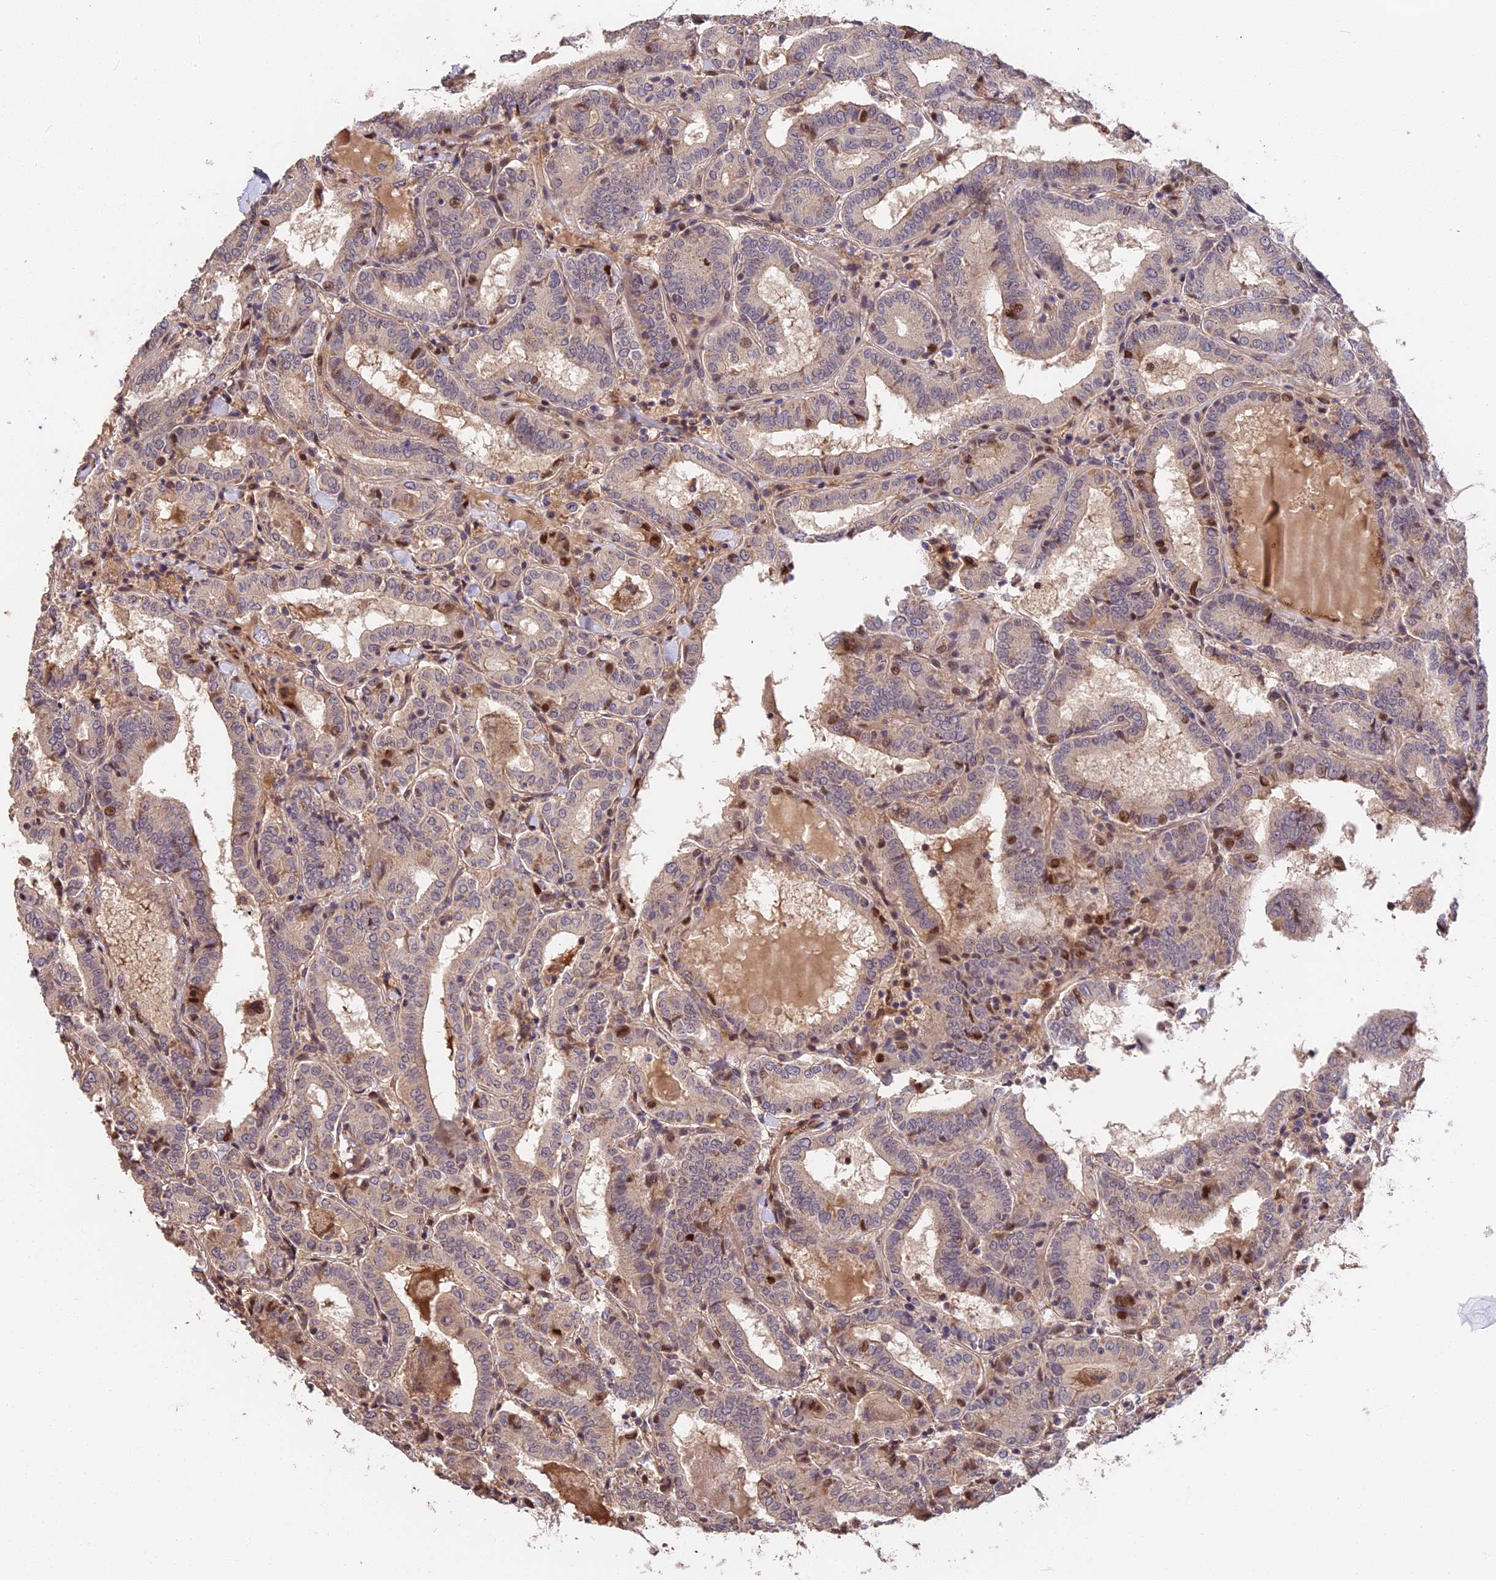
{"staining": {"intensity": "moderate", "quantity": "<25%", "location": "nuclear"}, "tissue": "thyroid cancer", "cell_type": "Tumor cells", "image_type": "cancer", "snomed": [{"axis": "morphology", "description": "Papillary adenocarcinoma, NOS"}, {"axis": "topography", "description": "Thyroid gland"}], "caption": "Immunohistochemistry photomicrograph of human papillary adenocarcinoma (thyroid) stained for a protein (brown), which reveals low levels of moderate nuclear positivity in approximately <25% of tumor cells.", "gene": "ARHGAP17", "patient": {"sex": "female", "age": 72}}